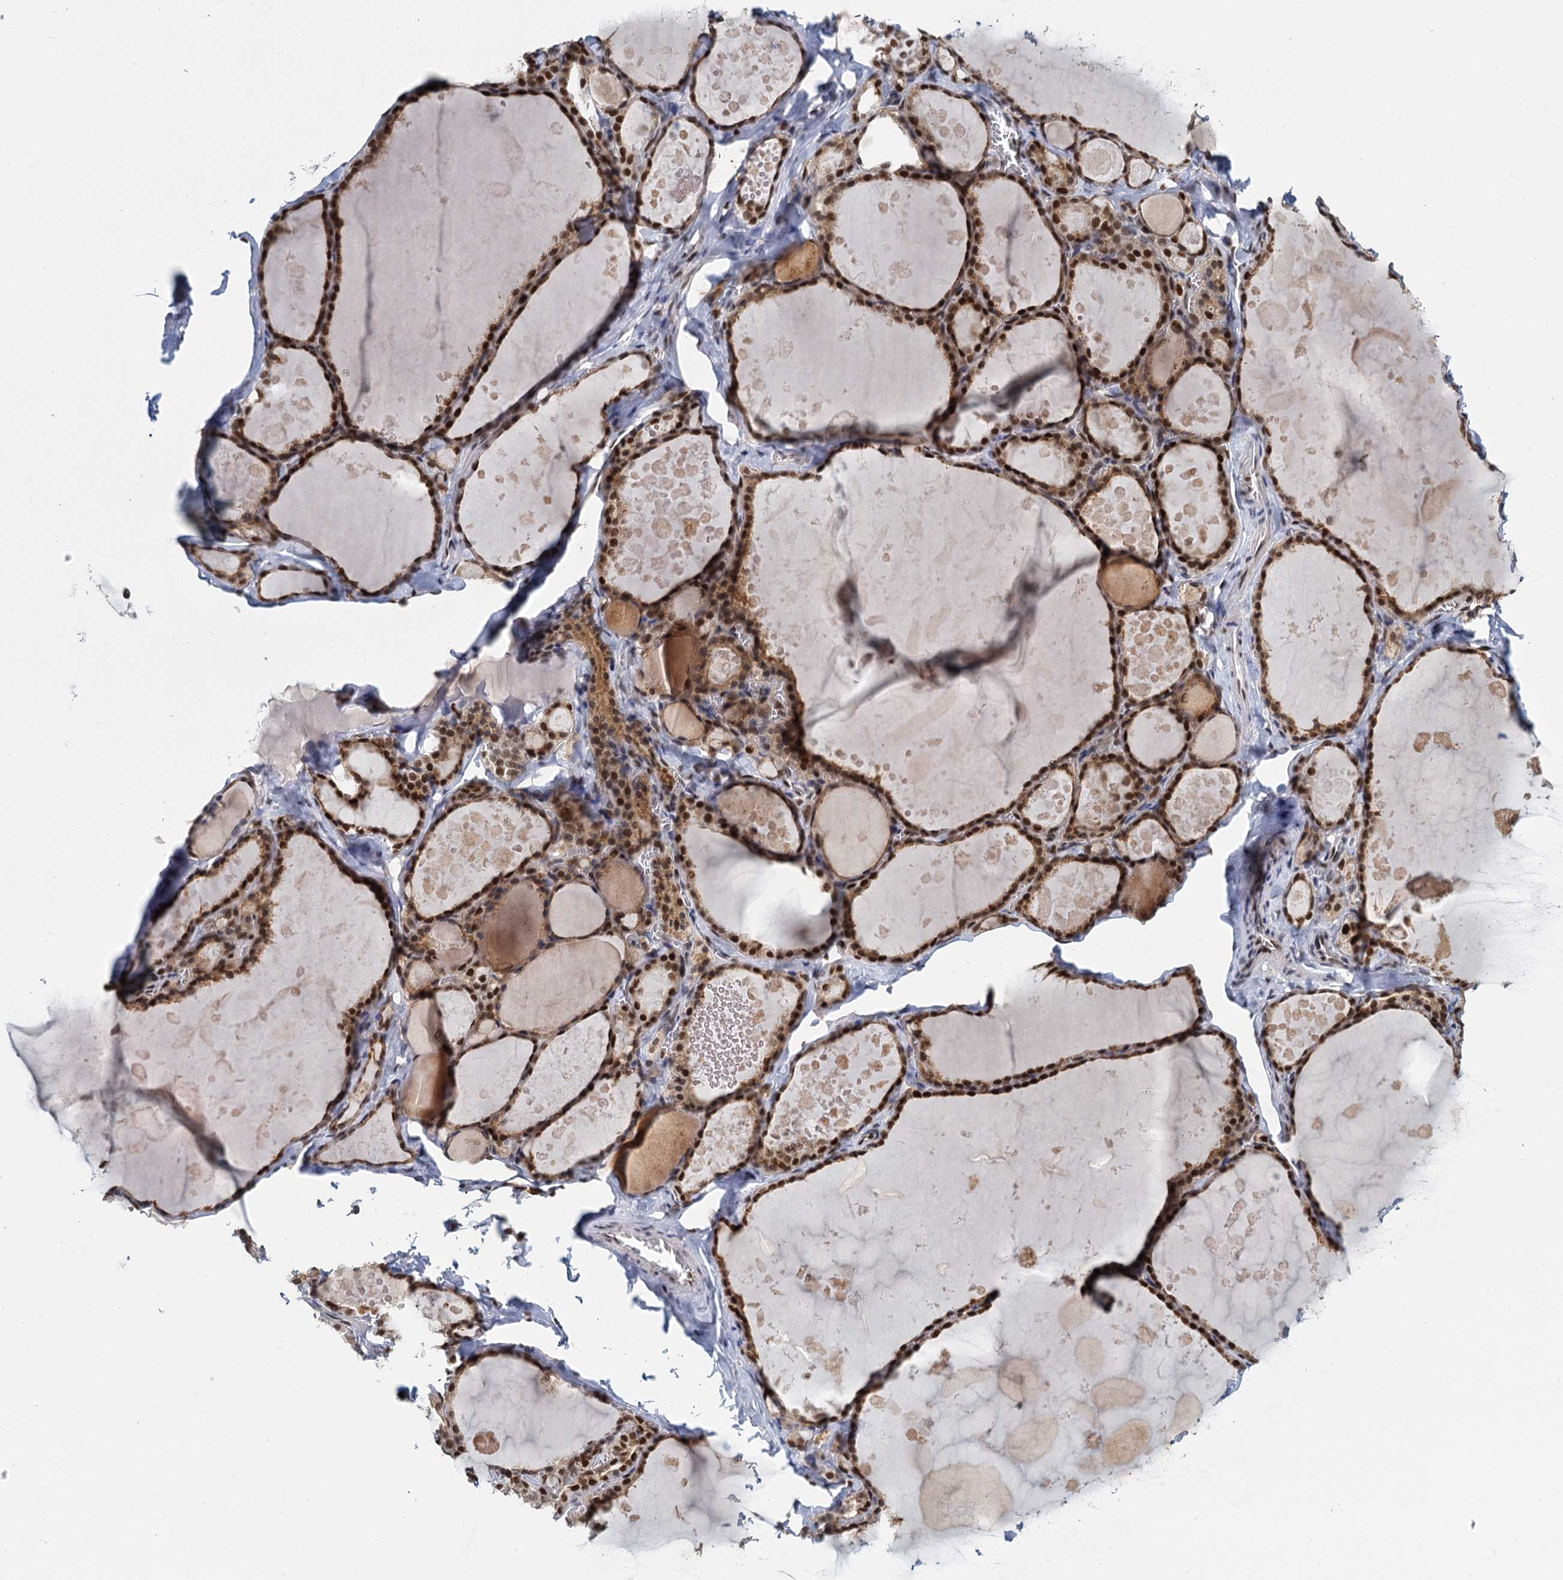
{"staining": {"intensity": "strong", "quantity": ">75%", "location": "cytoplasmic/membranous,nuclear"}, "tissue": "thyroid gland", "cell_type": "Glandular cells", "image_type": "normal", "snomed": [{"axis": "morphology", "description": "Normal tissue, NOS"}, {"axis": "topography", "description": "Thyroid gland"}], "caption": "Immunohistochemistry (IHC) micrograph of benign thyroid gland stained for a protein (brown), which exhibits high levels of strong cytoplasmic/membranous,nuclear expression in about >75% of glandular cells.", "gene": "RPRD1A", "patient": {"sex": "male", "age": 56}}